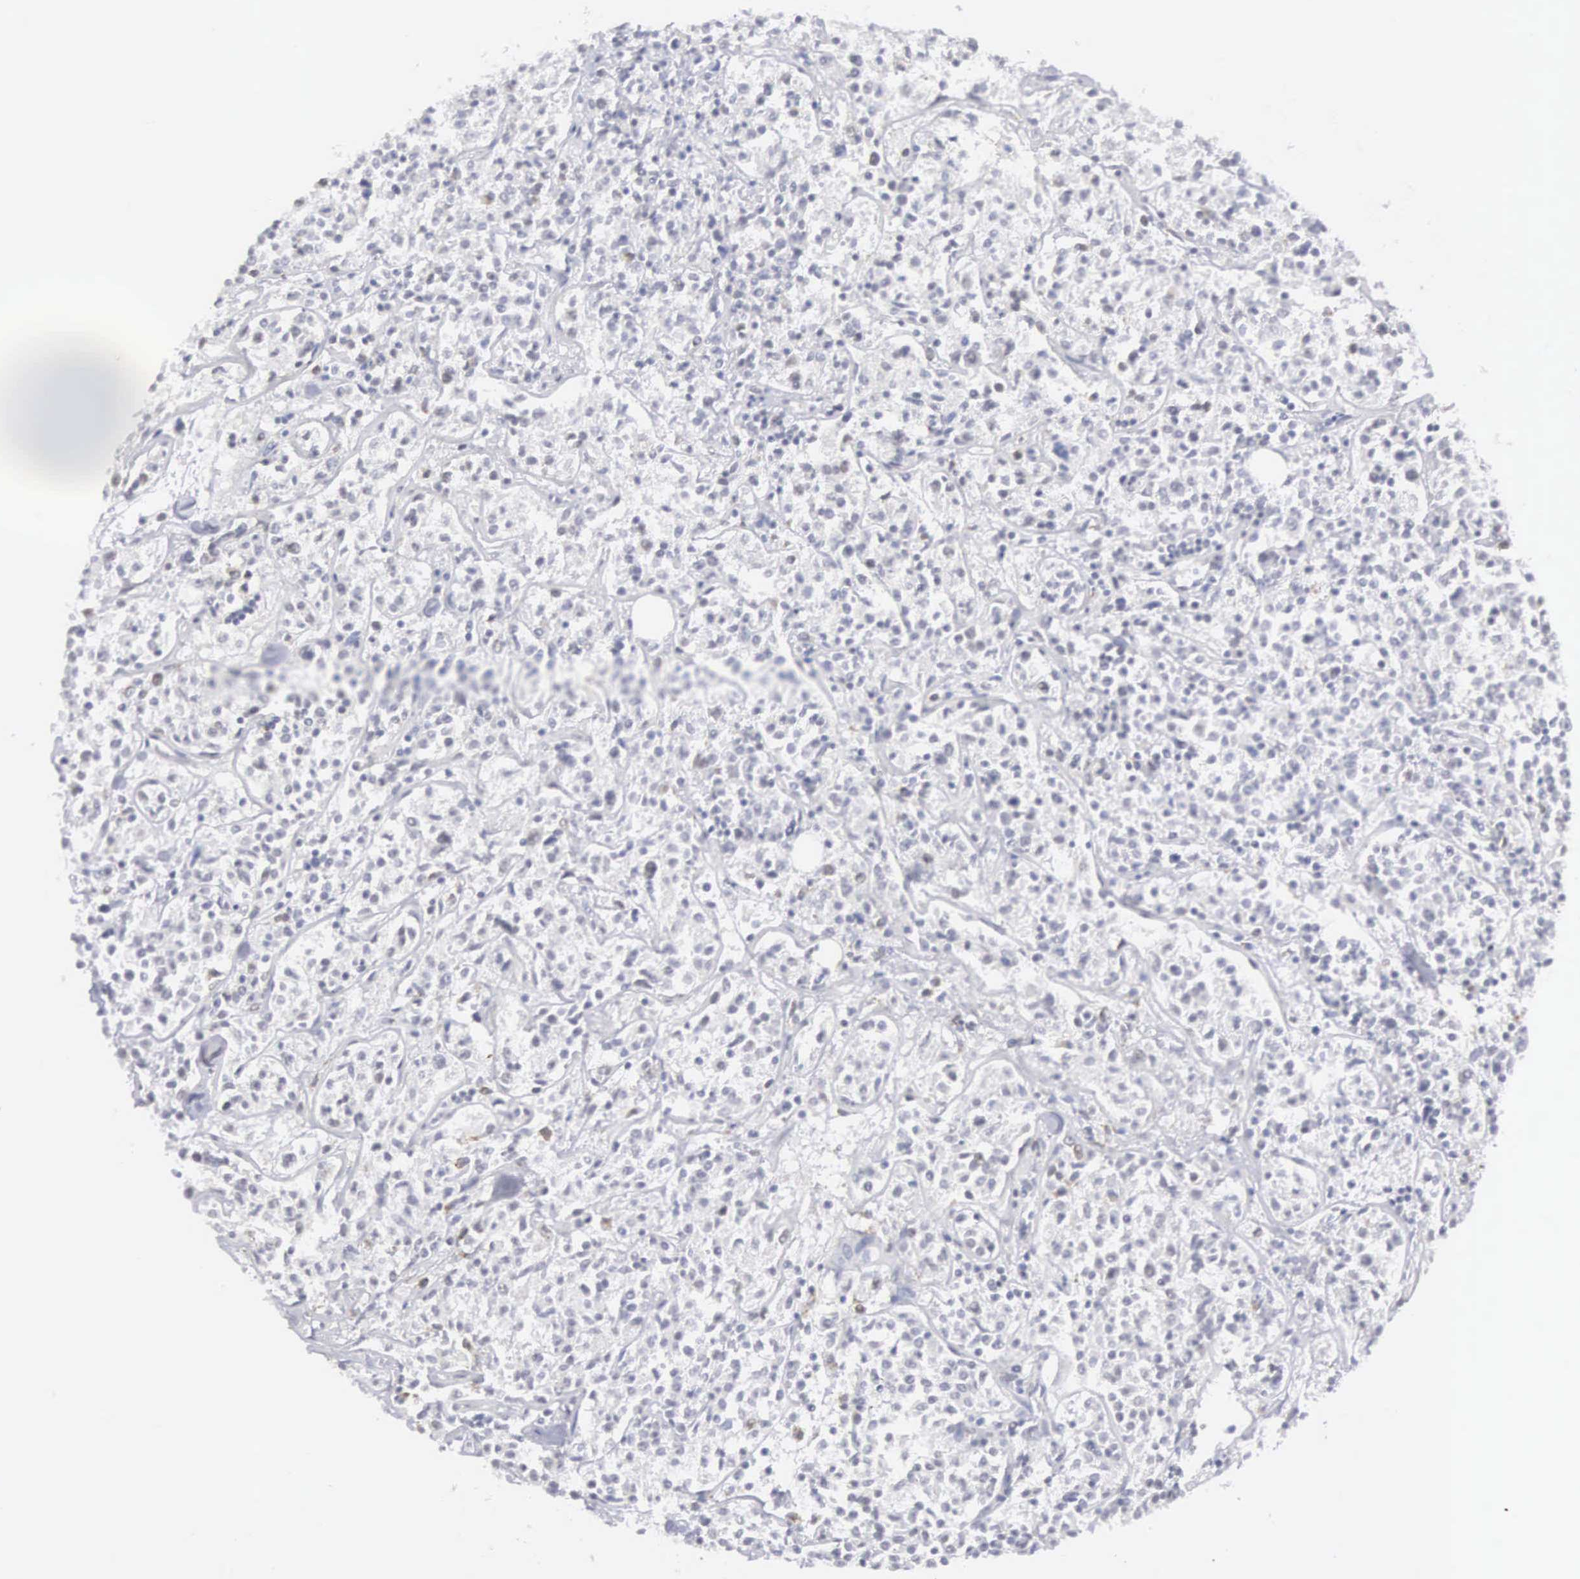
{"staining": {"intensity": "negative", "quantity": "none", "location": "none"}, "tissue": "lymphoma", "cell_type": "Tumor cells", "image_type": "cancer", "snomed": [{"axis": "morphology", "description": "Malignant lymphoma, non-Hodgkin's type, Low grade"}, {"axis": "topography", "description": "Small intestine"}], "caption": "Low-grade malignant lymphoma, non-Hodgkin's type was stained to show a protein in brown. There is no significant staining in tumor cells. (Immunohistochemistry, brightfield microscopy, high magnification).", "gene": "MNAT1", "patient": {"sex": "female", "age": 59}}